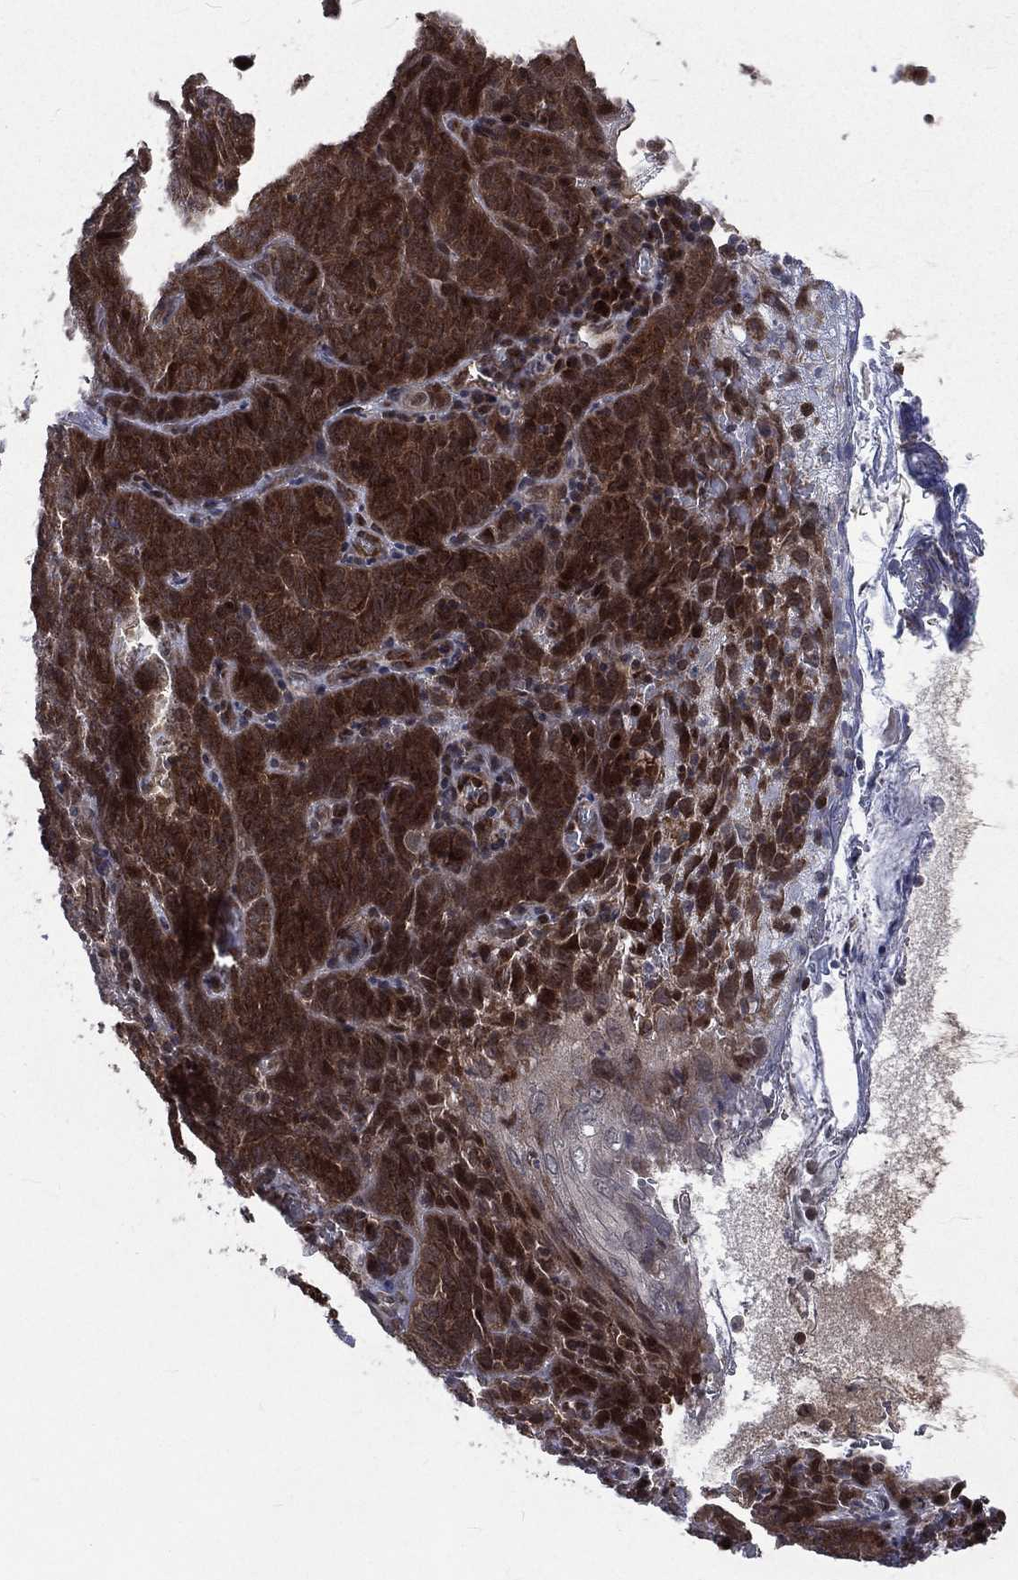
{"staining": {"intensity": "moderate", "quantity": ">75%", "location": "cytoplasmic/membranous"}, "tissue": "skin cancer", "cell_type": "Tumor cells", "image_type": "cancer", "snomed": [{"axis": "morphology", "description": "Squamous cell carcinoma, NOS"}, {"axis": "topography", "description": "Skin"}, {"axis": "topography", "description": "Anal"}], "caption": "The micrograph displays staining of skin squamous cell carcinoma, revealing moderate cytoplasmic/membranous protein staining (brown color) within tumor cells. The protein of interest is shown in brown color, while the nuclei are stained blue.", "gene": "ARL3", "patient": {"sex": "female", "age": 51}}